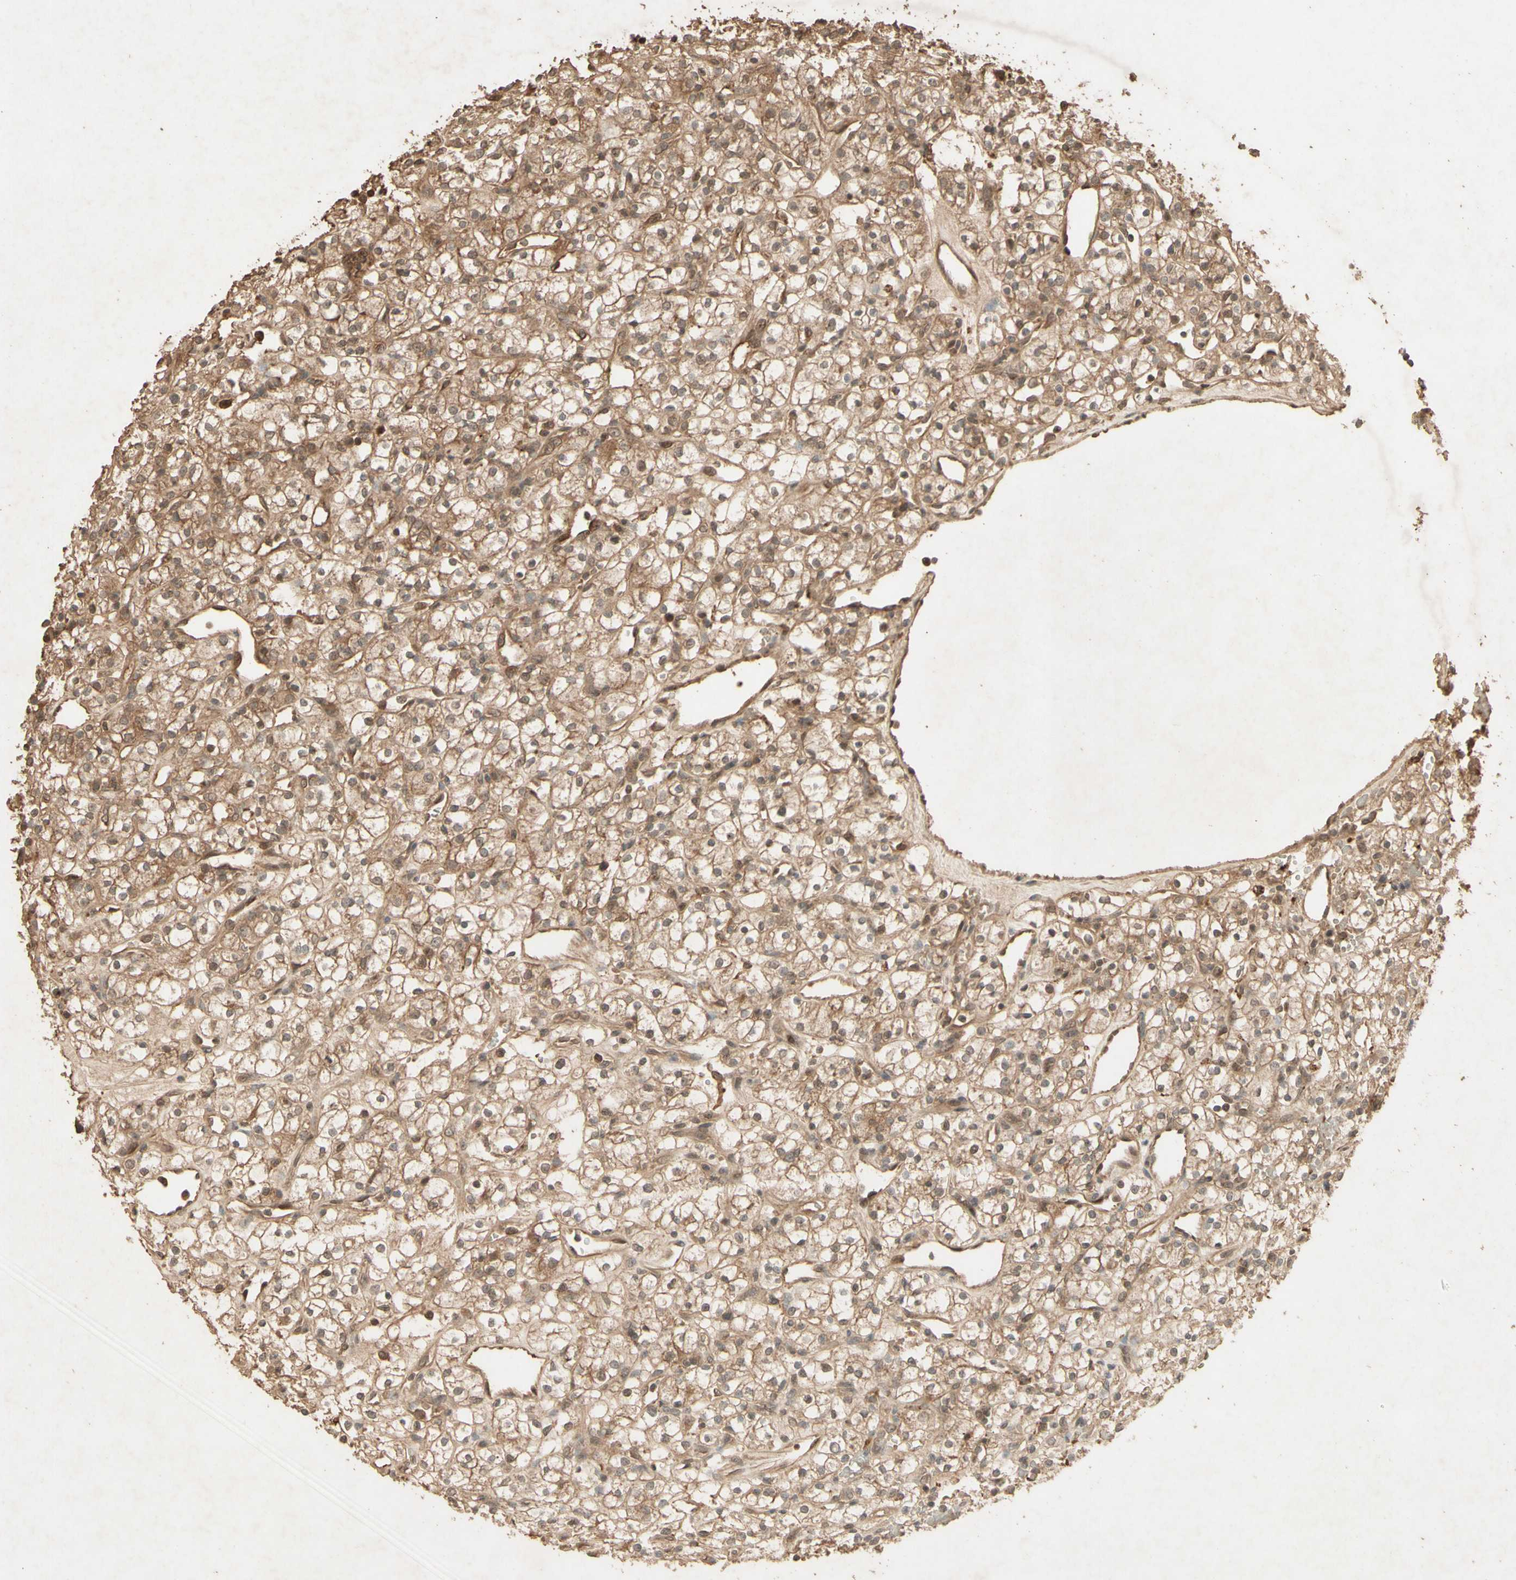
{"staining": {"intensity": "moderate", "quantity": ">75%", "location": "cytoplasmic/membranous,nuclear"}, "tissue": "renal cancer", "cell_type": "Tumor cells", "image_type": "cancer", "snomed": [{"axis": "morphology", "description": "Adenocarcinoma, NOS"}, {"axis": "topography", "description": "Kidney"}], "caption": "Renal adenocarcinoma stained for a protein (brown) displays moderate cytoplasmic/membranous and nuclear positive expression in approximately >75% of tumor cells.", "gene": "SMAD9", "patient": {"sex": "female", "age": 60}}